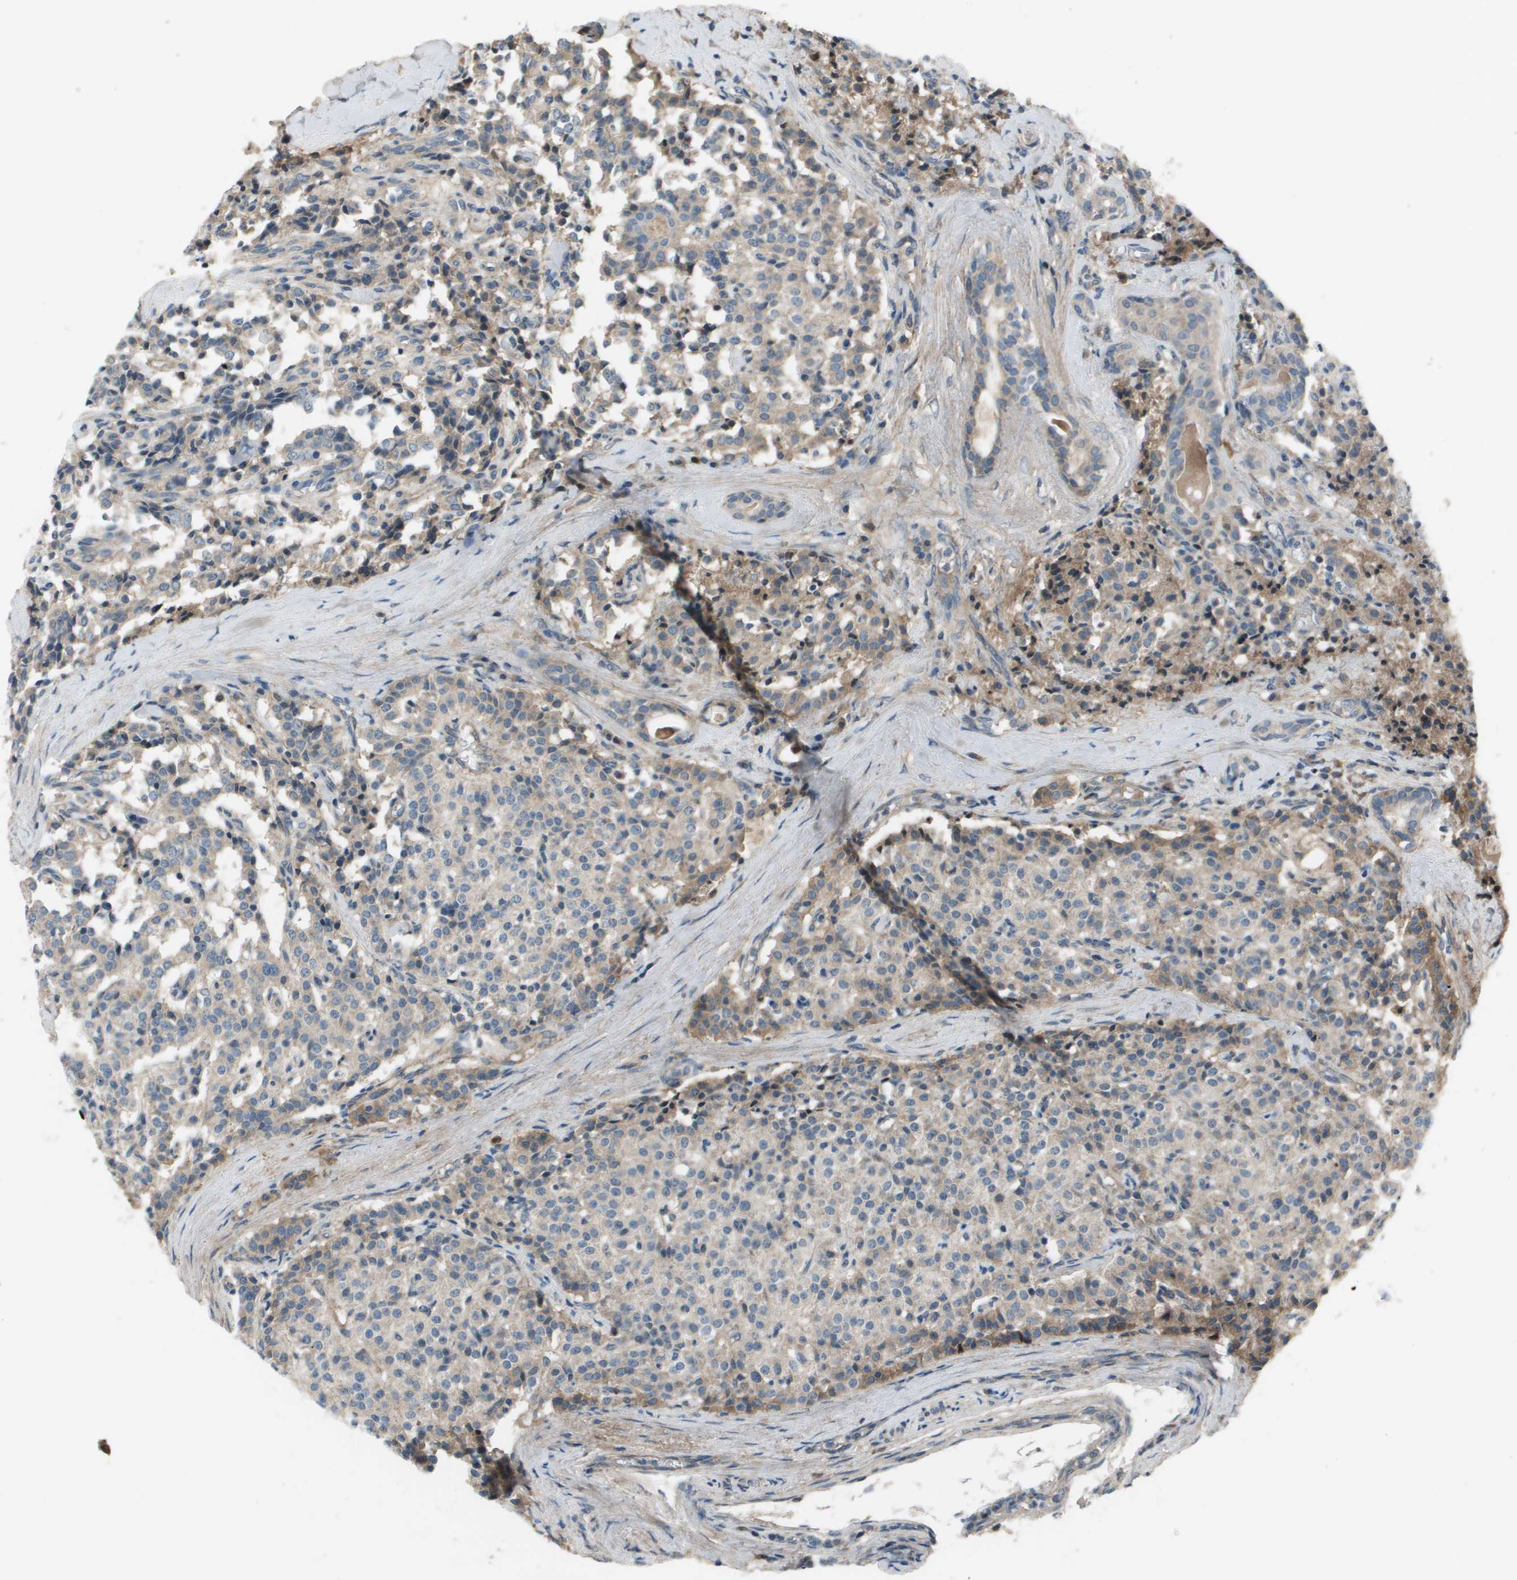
{"staining": {"intensity": "weak", "quantity": ">75%", "location": "cytoplasmic/membranous"}, "tissue": "carcinoid", "cell_type": "Tumor cells", "image_type": "cancer", "snomed": [{"axis": "morphology", "description": "Carcinoid, malignant, NOS"}, {"axis": "topography", "description": "Lung"}], "caption": "Brown immunohistochemical staining in human carcinoid exhibits weak cytoplasmic/membranous positivity in approximately >75% of tumor cells. (Stains: DAB in brown, nuclei in blue, Microscopy: brightfield microscopy at high magnification).", "gene": "PCOLCE", "patient": {"sex": "male", "age": 30}}